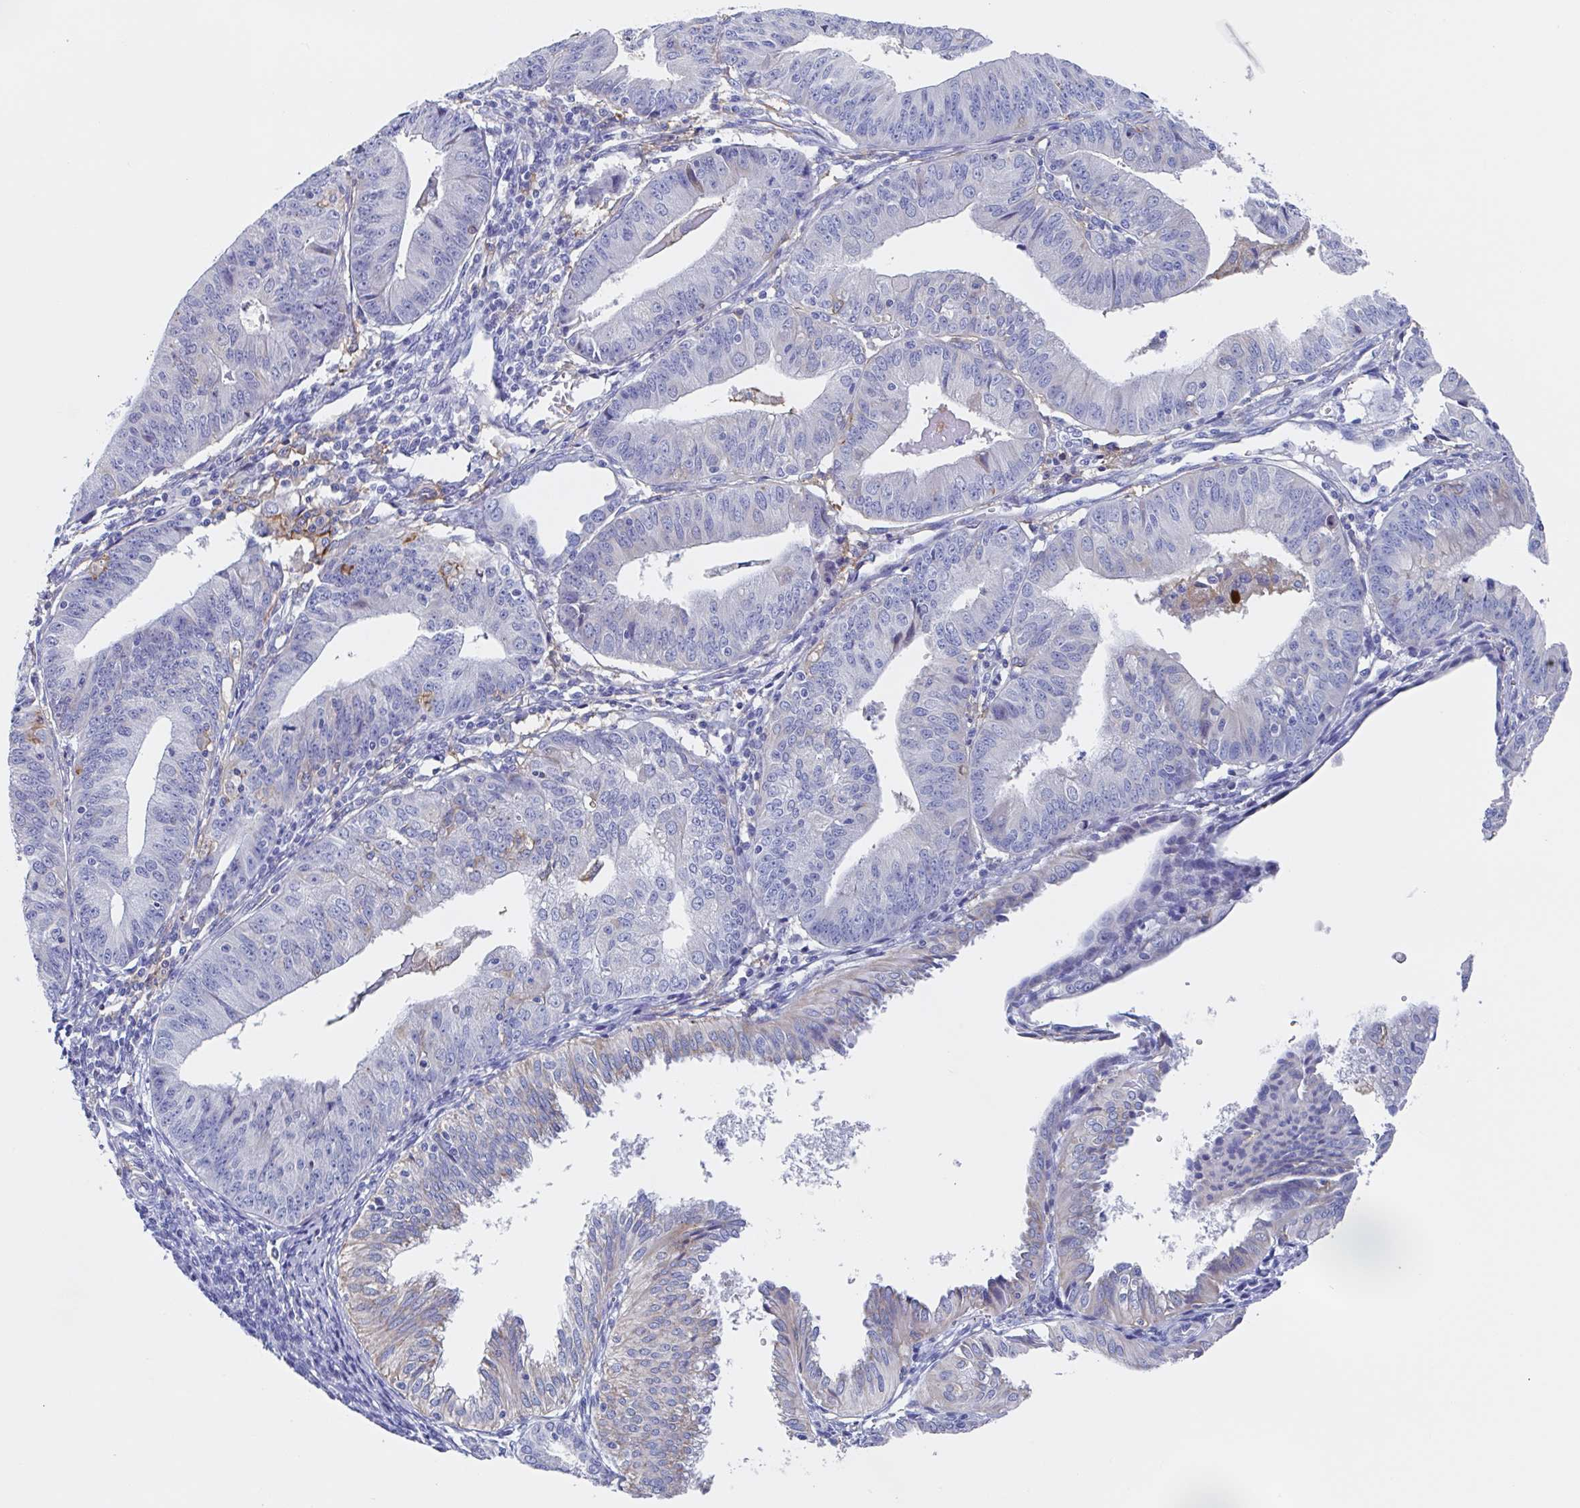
{"staining": {"intensity": "negative", "quantity": "none", "location": "none"}, "tissue": "endometrial cancer", "cell_type": "Tumor cells", "image_type": "cancer", "snomed": [{"axis": "morphology", "description": "Adenocarcinoma, NOS"}, {"axis": "topography", "description": "Endometrium"}], "caption": "The micrograph demonstrates no staining of tumor cells in endometrial adenocarcinoma. The staining is performed using DAB (3,3'-diaminobenzidine) brown chromogen with nuclei counter-stained in using hematoxylin.", "gene": "FCGR3A", "patient": {"sex": "female", "age": 56}}